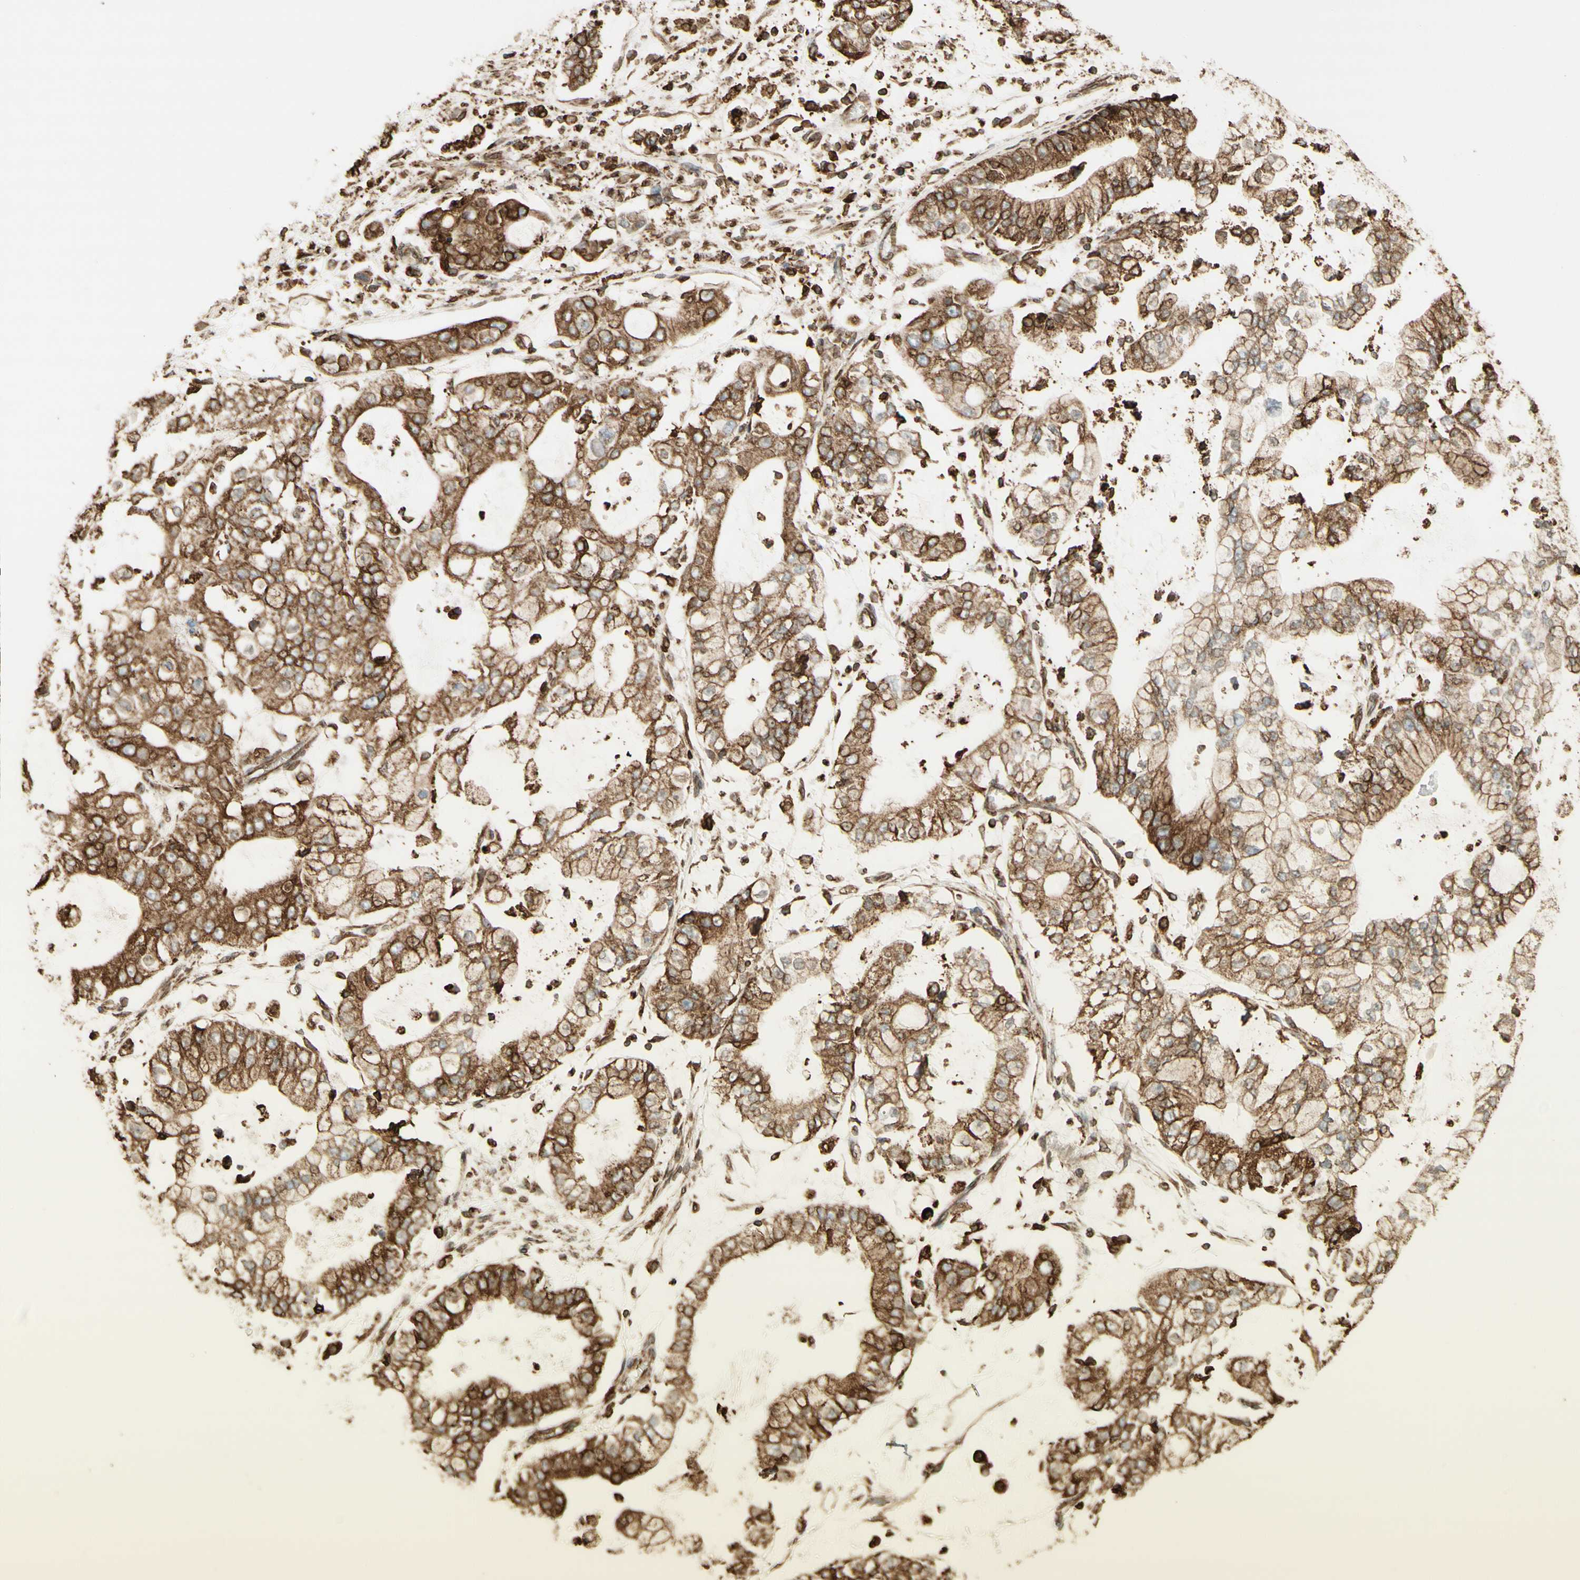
{"staining": {"intensity": "moderate", "quantity": ">75%", "location": "cytoplasmic/membranous"}, "tissue": "stomach cancer", "cell_type": "Tumor cells", "image_type": "cancer", "snomed": [{"axis": "morphology", "description": "Adenocarcinoma, NOS"}, {"axis": "topography", "description": "Stomach"}], "caption": "Brown immunohistochemical staining in human stomach adenocarcinoma demonstrates moderate cytoplasmic/membranous staining in about >75% of tumor cells.", "gene": "CANX", "patient": {"sex": "male", "age": 76}}